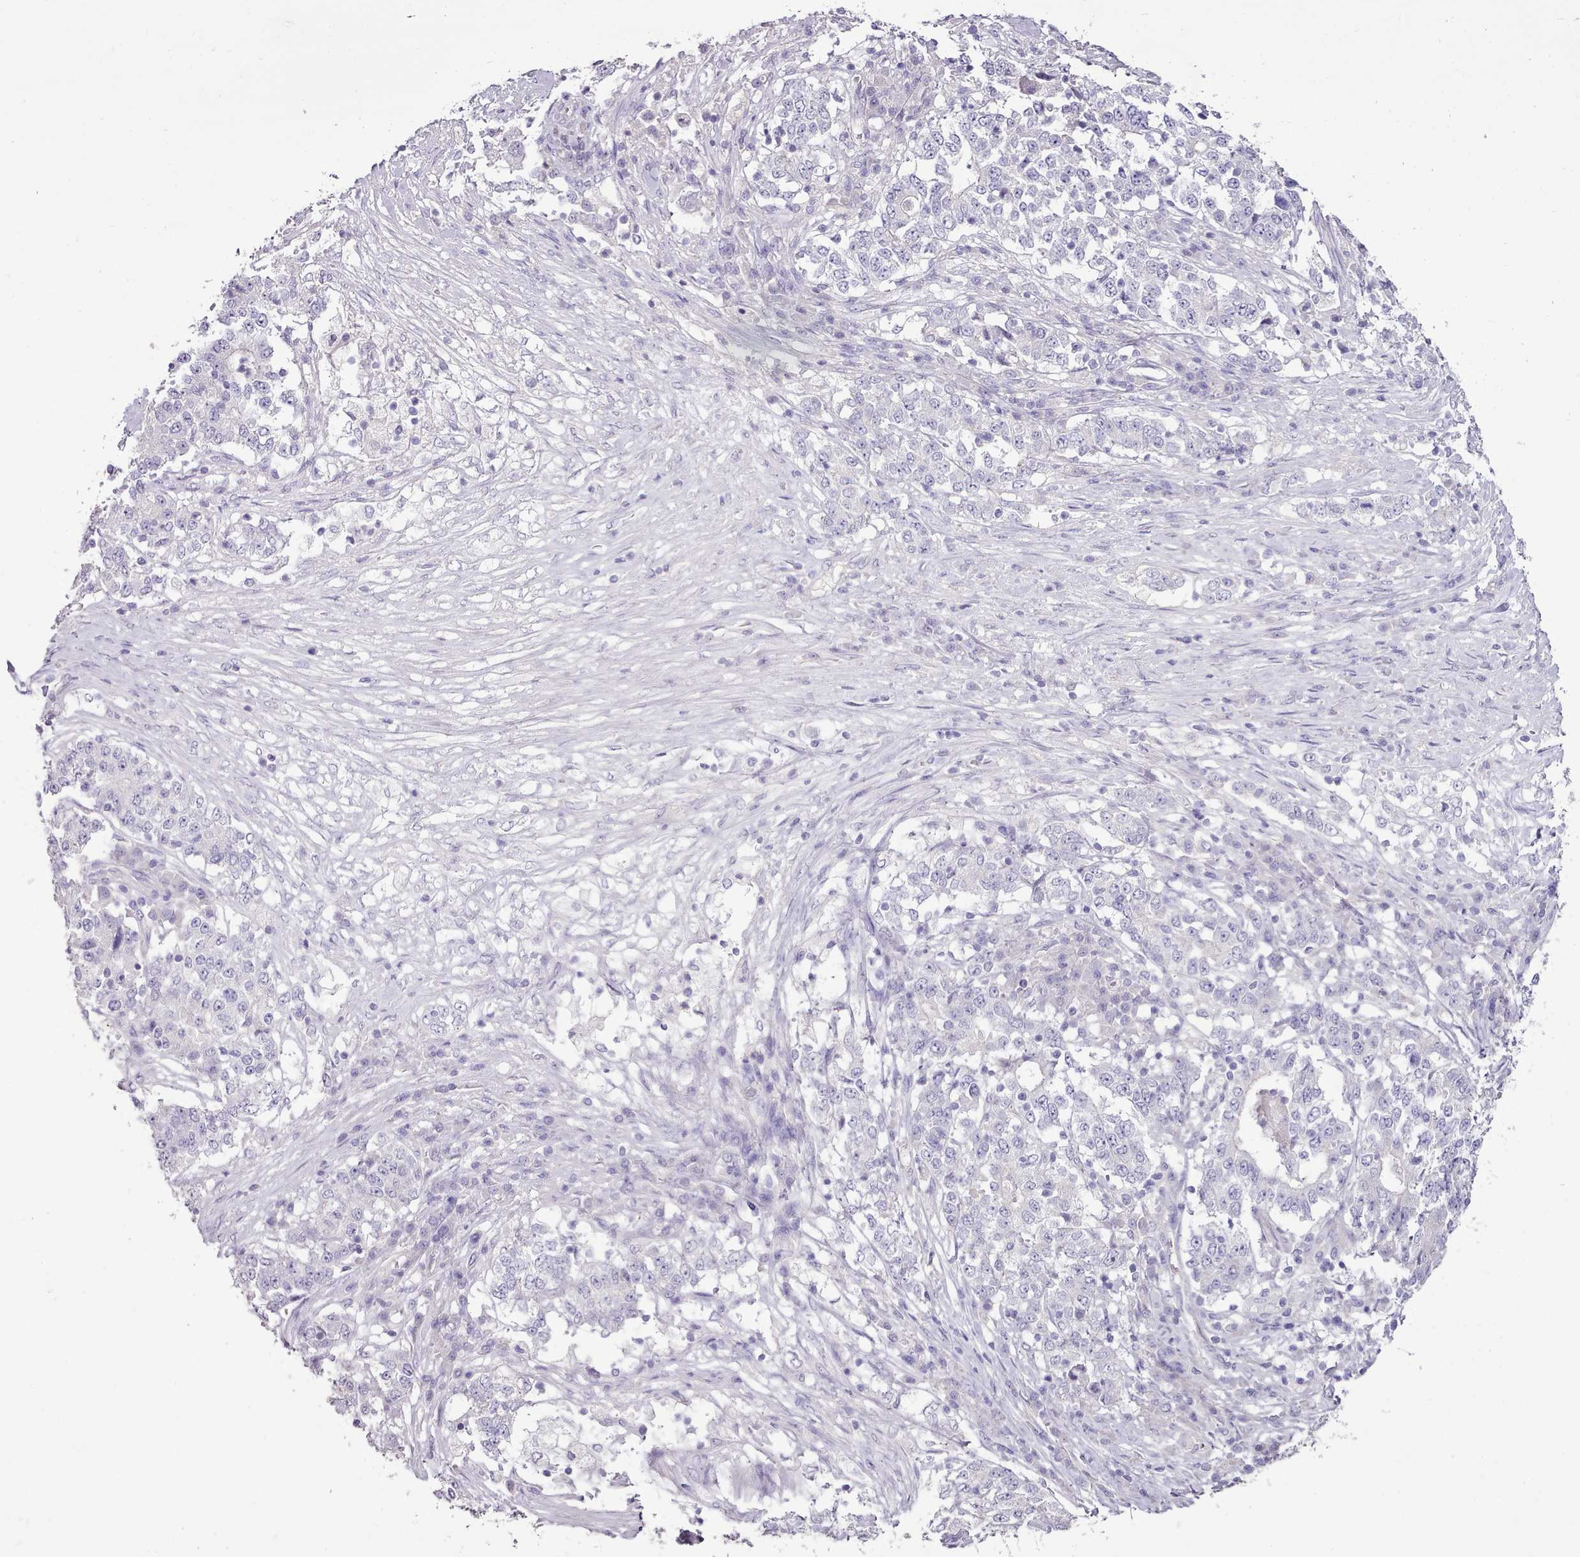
{"staining": {"intensity": "negative", "quantity": "none", "location": "none"}, "tissue": "stomach cancer", "cell_type": "Tumor cells", "image_type": "cancer", "snomed": [{"axis": "morphology", "description": "Adenocarcinoma, NOS"}, {"axis": "topography", "description": "Stomach"}], "caption": "Protein analysis of adenocarcinoma (stomach) displays no significant staining in tumor cells.", "gene": "BLOC1S2", "patient": {"sex": "male", "age": 59}}